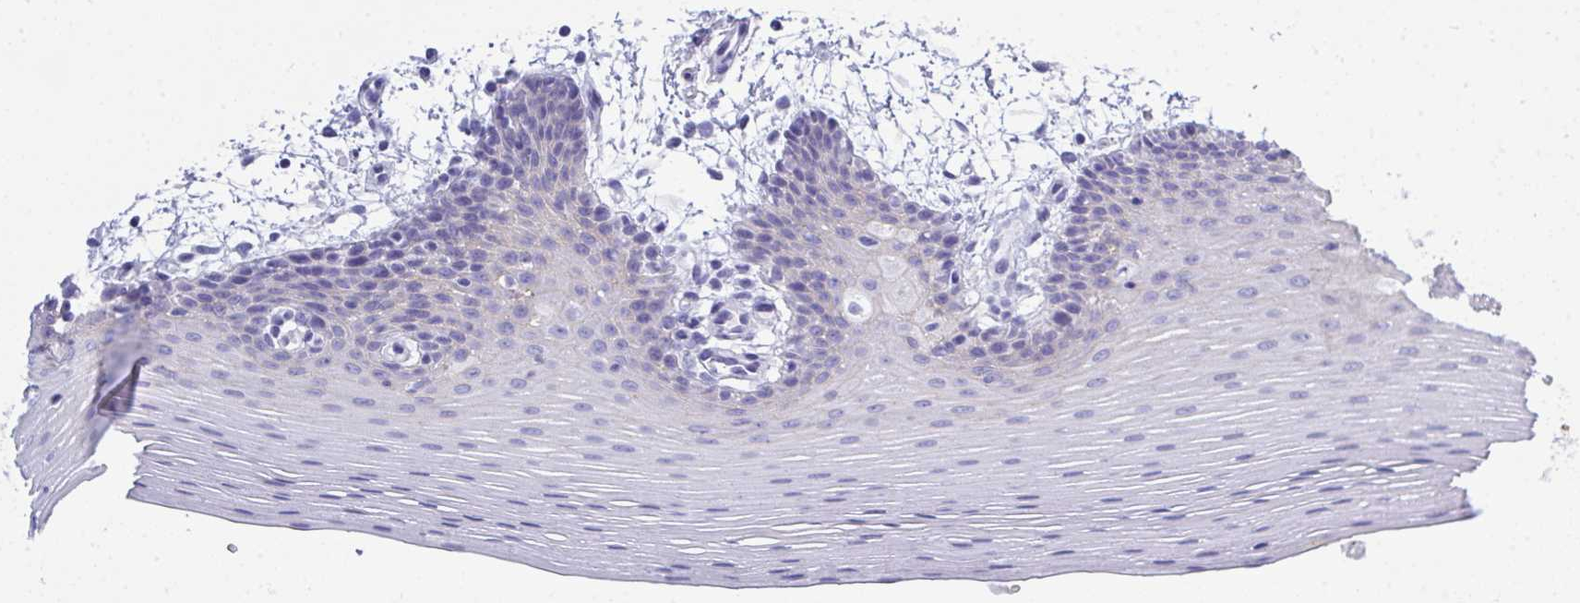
{"staining": {"intensity": "negative", "quantity": "none", "location": "none"}, "tissue": "oral mucosa", "cell_type": "Squamous epithelial cells", "image_type": "normal", "snomed": [{"axis": "morphology", "description": "Normal tissue, NOS"}, {"axis": "topography", "description": "Oral tissue"}], "caption": "High magnification brightfield microscopy of normal oral mucosa stained with DAB (brown) and counterstained with hematoxylin (blue): squamous epithelial cells show no significant staining. Nuclei are stained in blue.", "gene": "GLB1L2", "patient": {"sex": "female", "age": 81}}